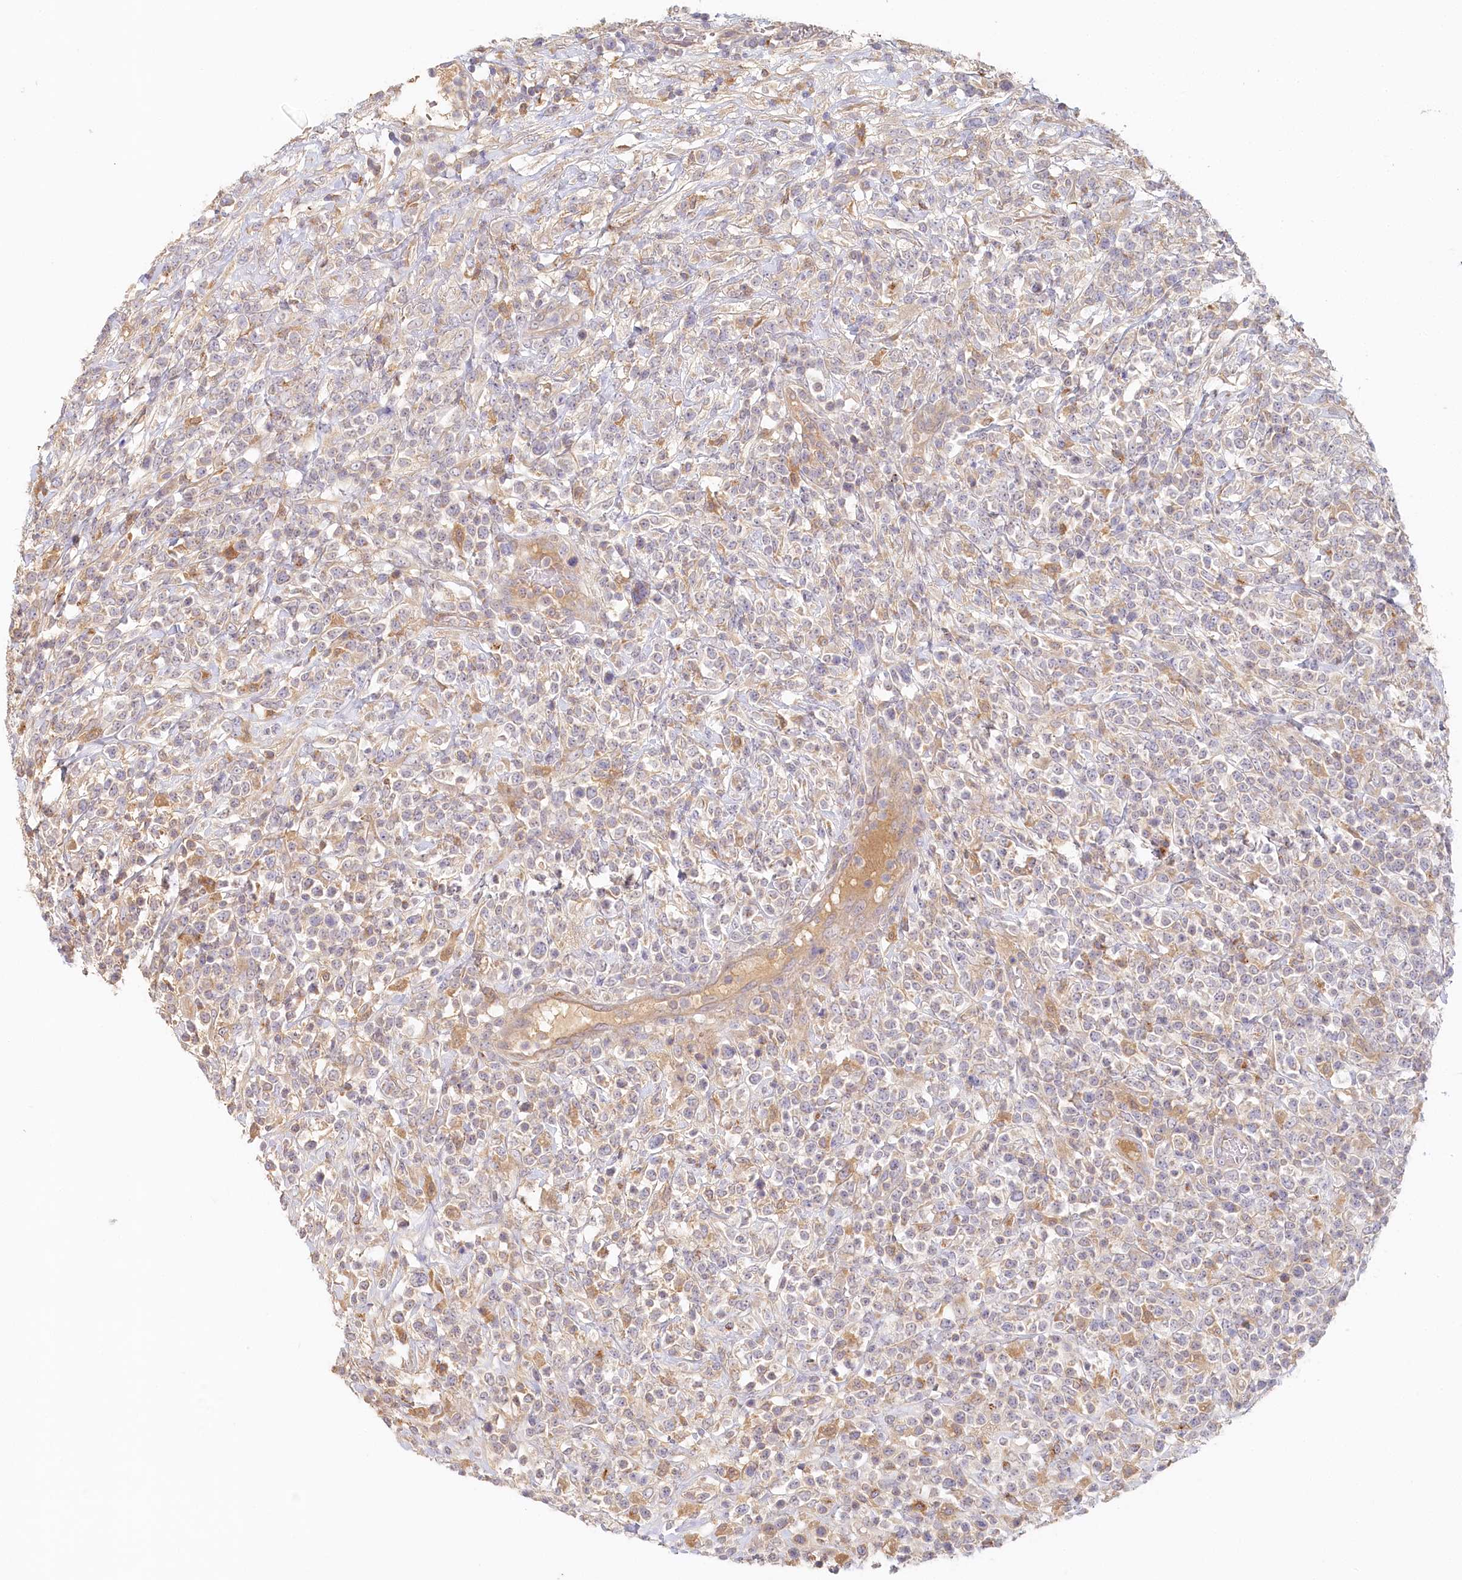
{"staining": {"intensity": "weak", "quantity": "<25%", "location": "cytoplasmic/membranous"}, "tissue": "lymphoma", "cell_type": "Tumor cells", "image_type": "cancer", "snomed": [{"axis": "morphology", "description": "Malignant lymphoma, non-Hodgkin's type, High grade"}, {"axis": "topography", "description": "Colon"}], "caption": "Photomicrograph shows no significant protein expression in tumor cells of malignant lymphoma, non-Hodgkin's type (high-grade).", "gene": "VSIG1", "patient": {"sex": "female", "age": 53}}